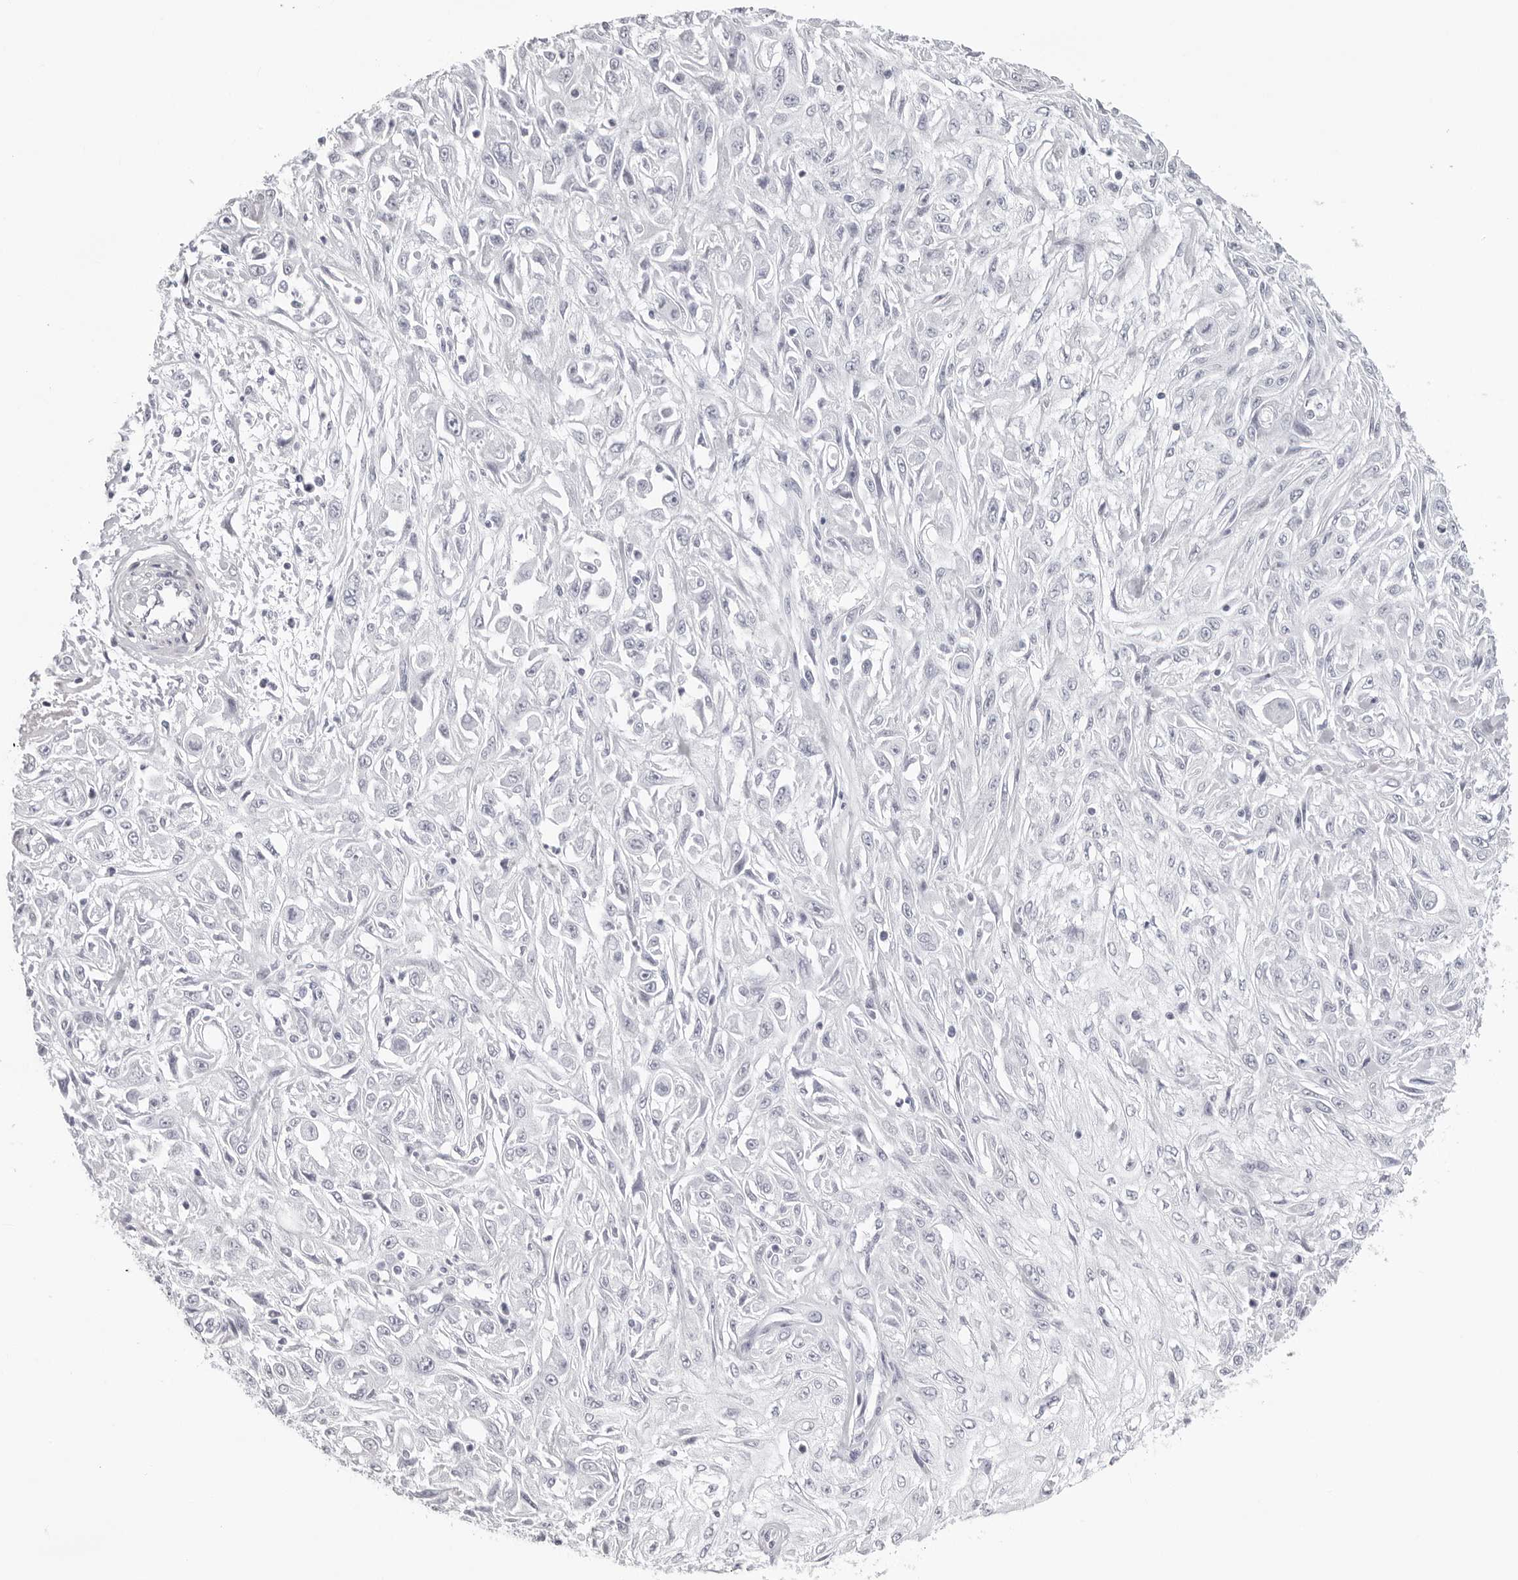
{"staining": {"intensity": "negative", "quantity": "none", "location": "none"}, "tissue": "skin cancer", "cell_type": "Tumor cells", "image_type": "cancer", "snomed": [{"axis": "morphology", "description": "Squamous cell carcinoma, NOS"}, {"axis": "morphology", "description": "Squamous cell carcinoma, metastatic, NOS"}, {"axis": "topography", "description": "Skin"}, {"axis": "topography", "description": "Lymph node"}], "caption": "Immunohistochemistry of human metastatic squamous cell carcinoma (skin) demonstrates no expression in tumor cells.", "gene": "INSL3", "patient": {"sex": "male", "age": 75}}